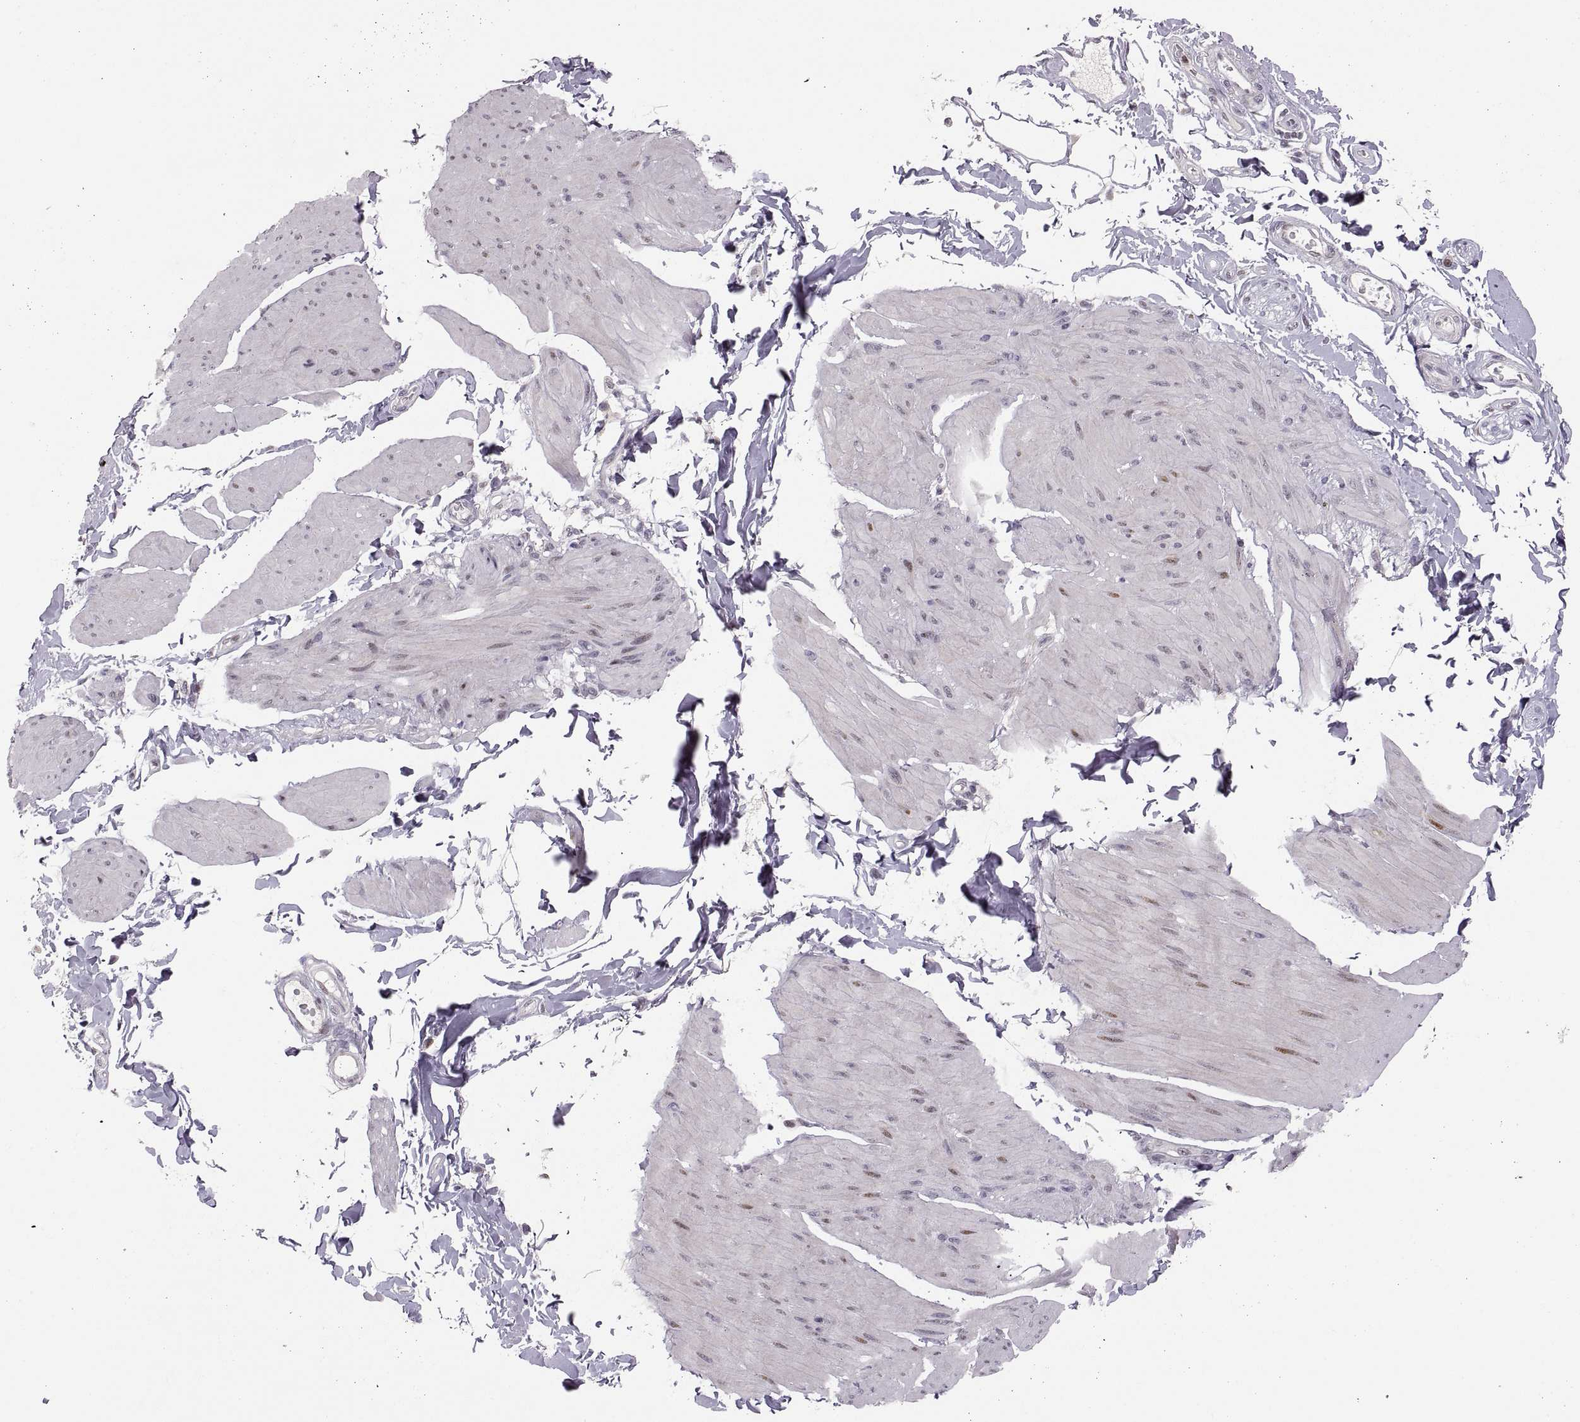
{"staining": {"intensity": "weak", "quantity": "<25%", "location": "nuclear"}, "tissue": "smooth muscle", "cell_type": "Smooth muscle cells", "image_type": "normal", "snomed": [{"axis": "morphology", "description": "Normal tissue, NOS"}, {"axis": "topography", "description": "Adipose tissue"}, {"axis": "topography", "description": "Smooth muscle"}, {"axis": "topography", "description": "Peripheral nerve tissue"}], "caption": "Immunohistochemical staining of benign smooth muscle reveals no significant positivity in smooth muscle cells. (IHC, brightfield microscopy, high magnification).", "gene": "SNAI1", "patient": {"sex": "male", "age": 83}}